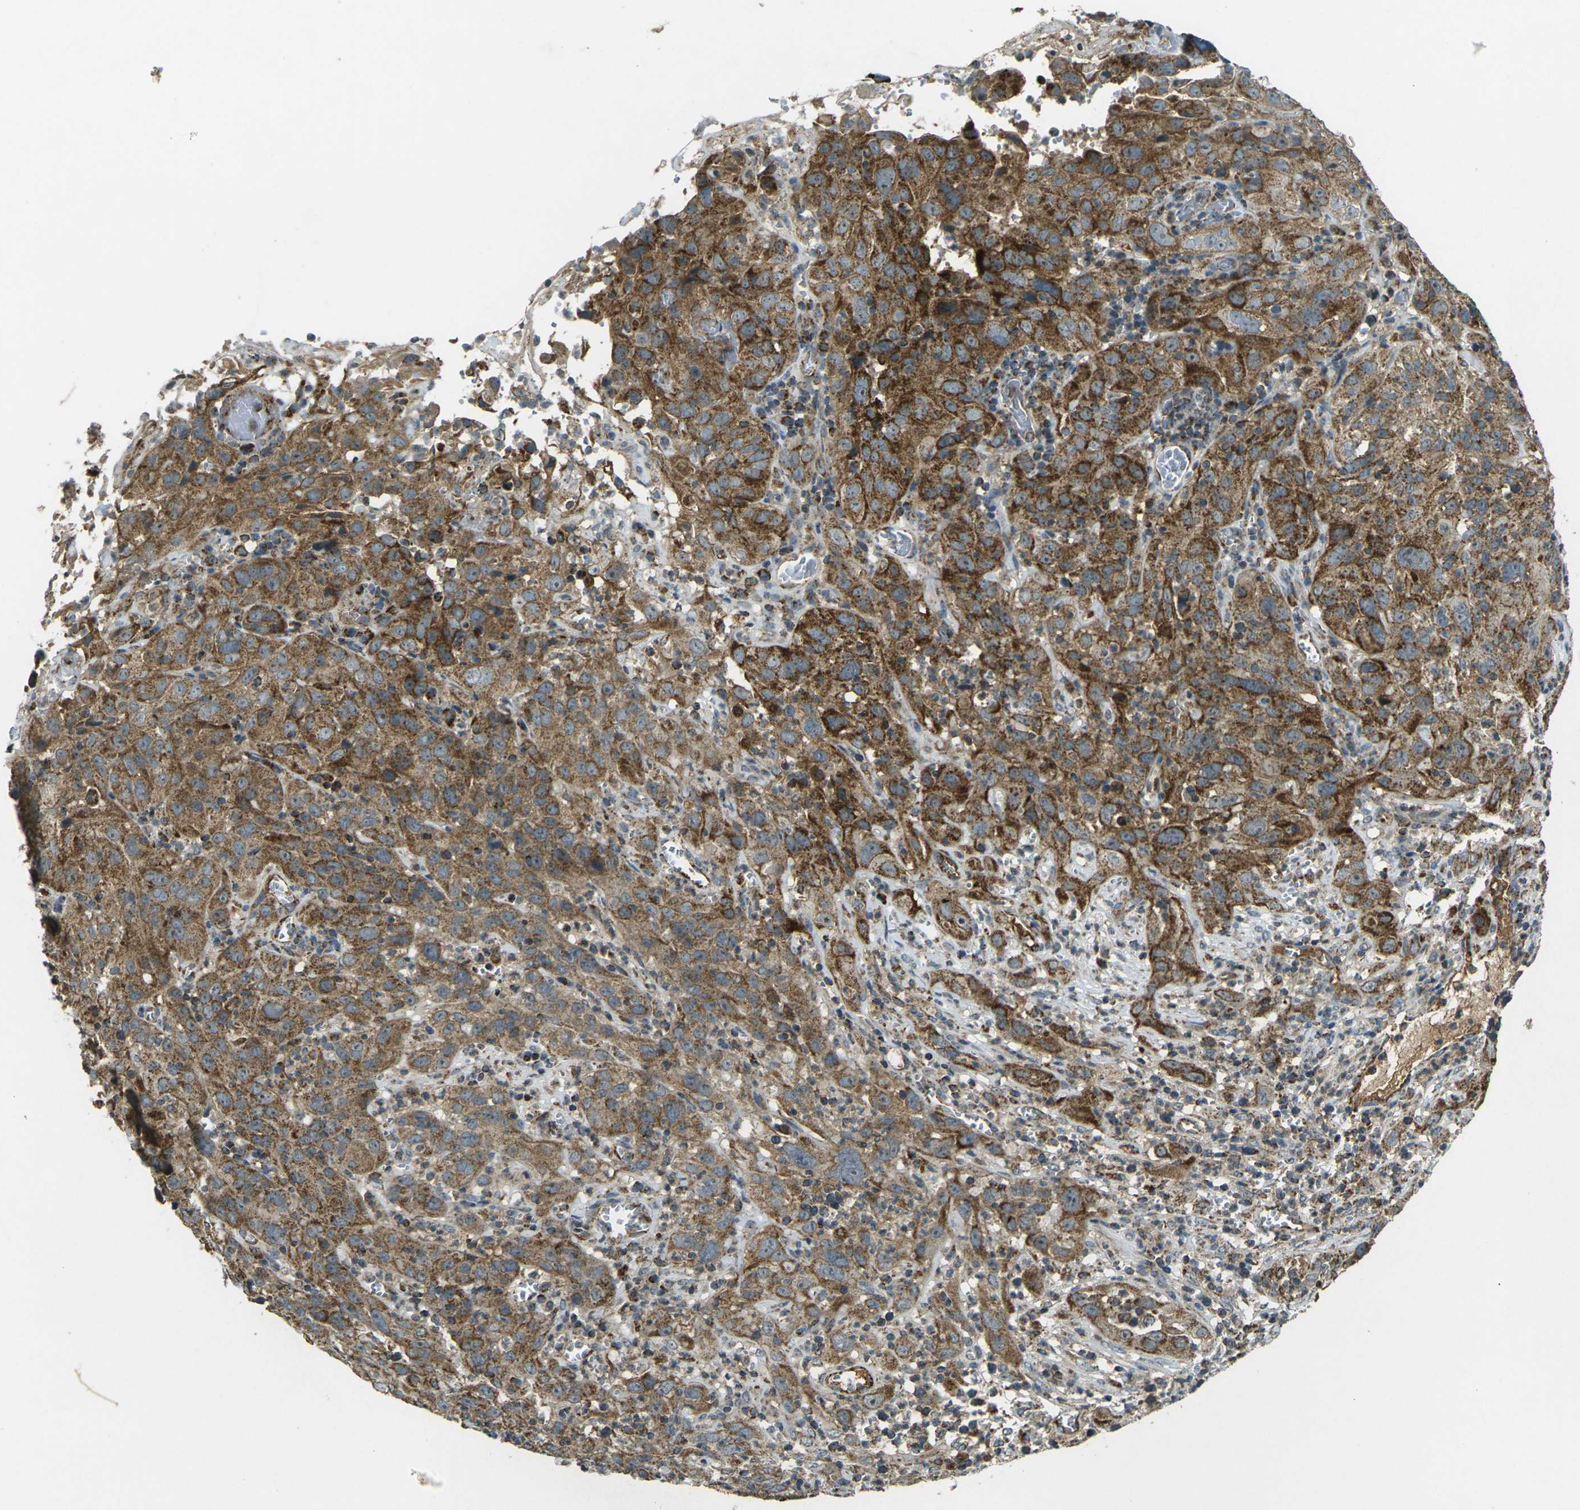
{"staining": {"intensity": "moderate", "quantity": ">75%", "location": "cytoplasmic/membranous"}, "tissue": "cervical cancer", "cell_type": "Tumor cells", "image_type": "cancer", "snomed": [{"axis": "morphology", "description": "Squamous cell carcinoma, NOS"}, {"axis": "topography", "description": "Cervix"}], "caption": "Cervical squamous cell carcinoma stained for a protein demonstrates moderate cytoplasmic/membranous positivity in tumor cells.", "gene": "IGF1R", "patient": {"sex": "female", "age": 32}}